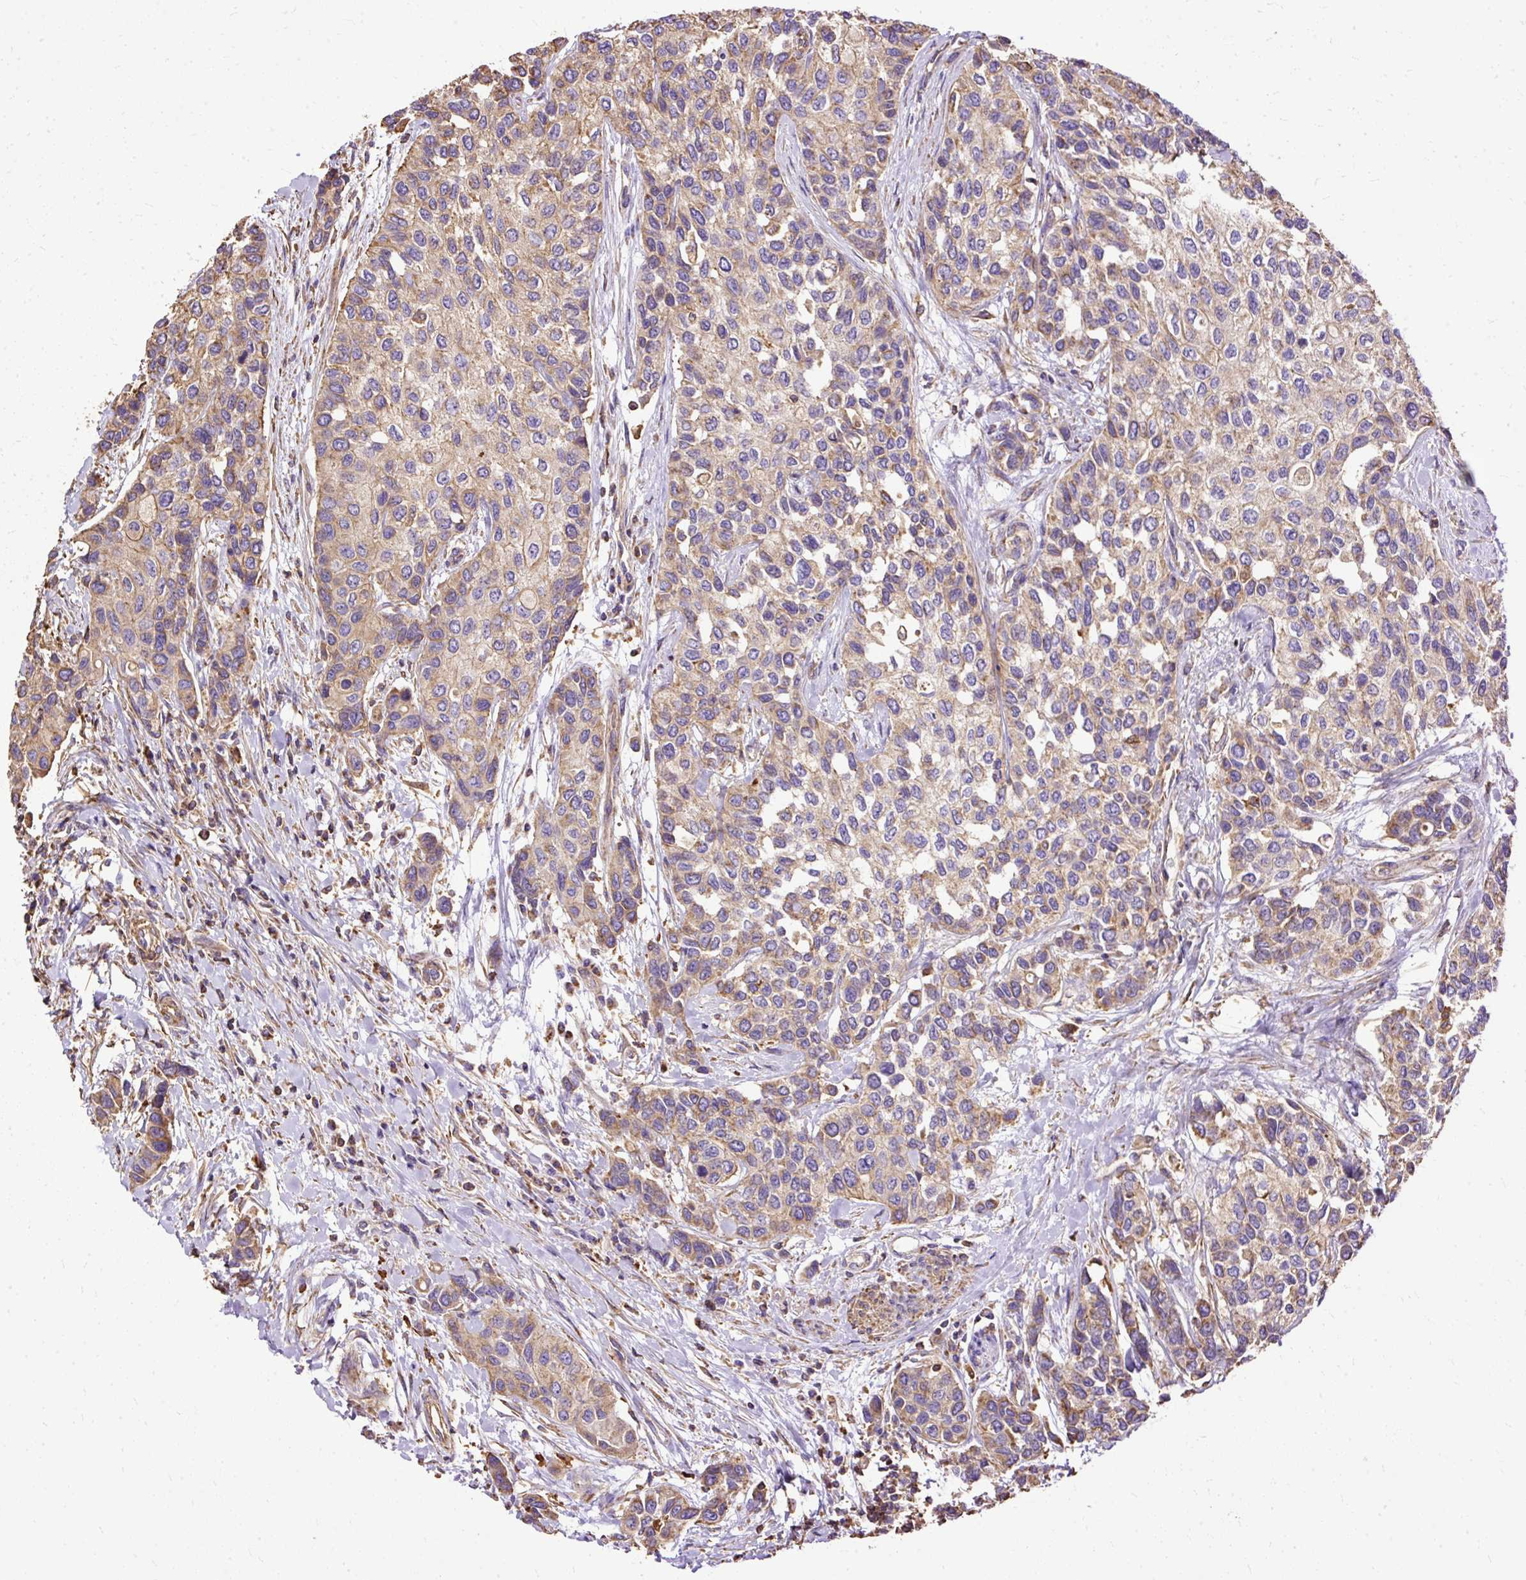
{"staining": {"intensity": "moderate", "quantity": ">75%", "location": "cytoplasmic/membranous"}, "tissue": "urothelial cancer", "cell_type": "Tumor cells", "image_type": "cancer", "snomed": [{"axis": "morphology", "description": "Normal tissue, NOS"}, {"axis": "morphology", "description": "Urothelial carcinoma, High grade"}, {"axis": "topography", "description": "Vascular tissue"}, {"axis": "topography", "description": "Urinary bladder"}], "caption": "Protein expression analysis of high-grade urothelial carcinoma exhibits moderate cytoplasmic/membranous expression in approximately >75% of tumor cells.", "gene": "KLHL11", "patient": {"sex": "female", "age": 56}}